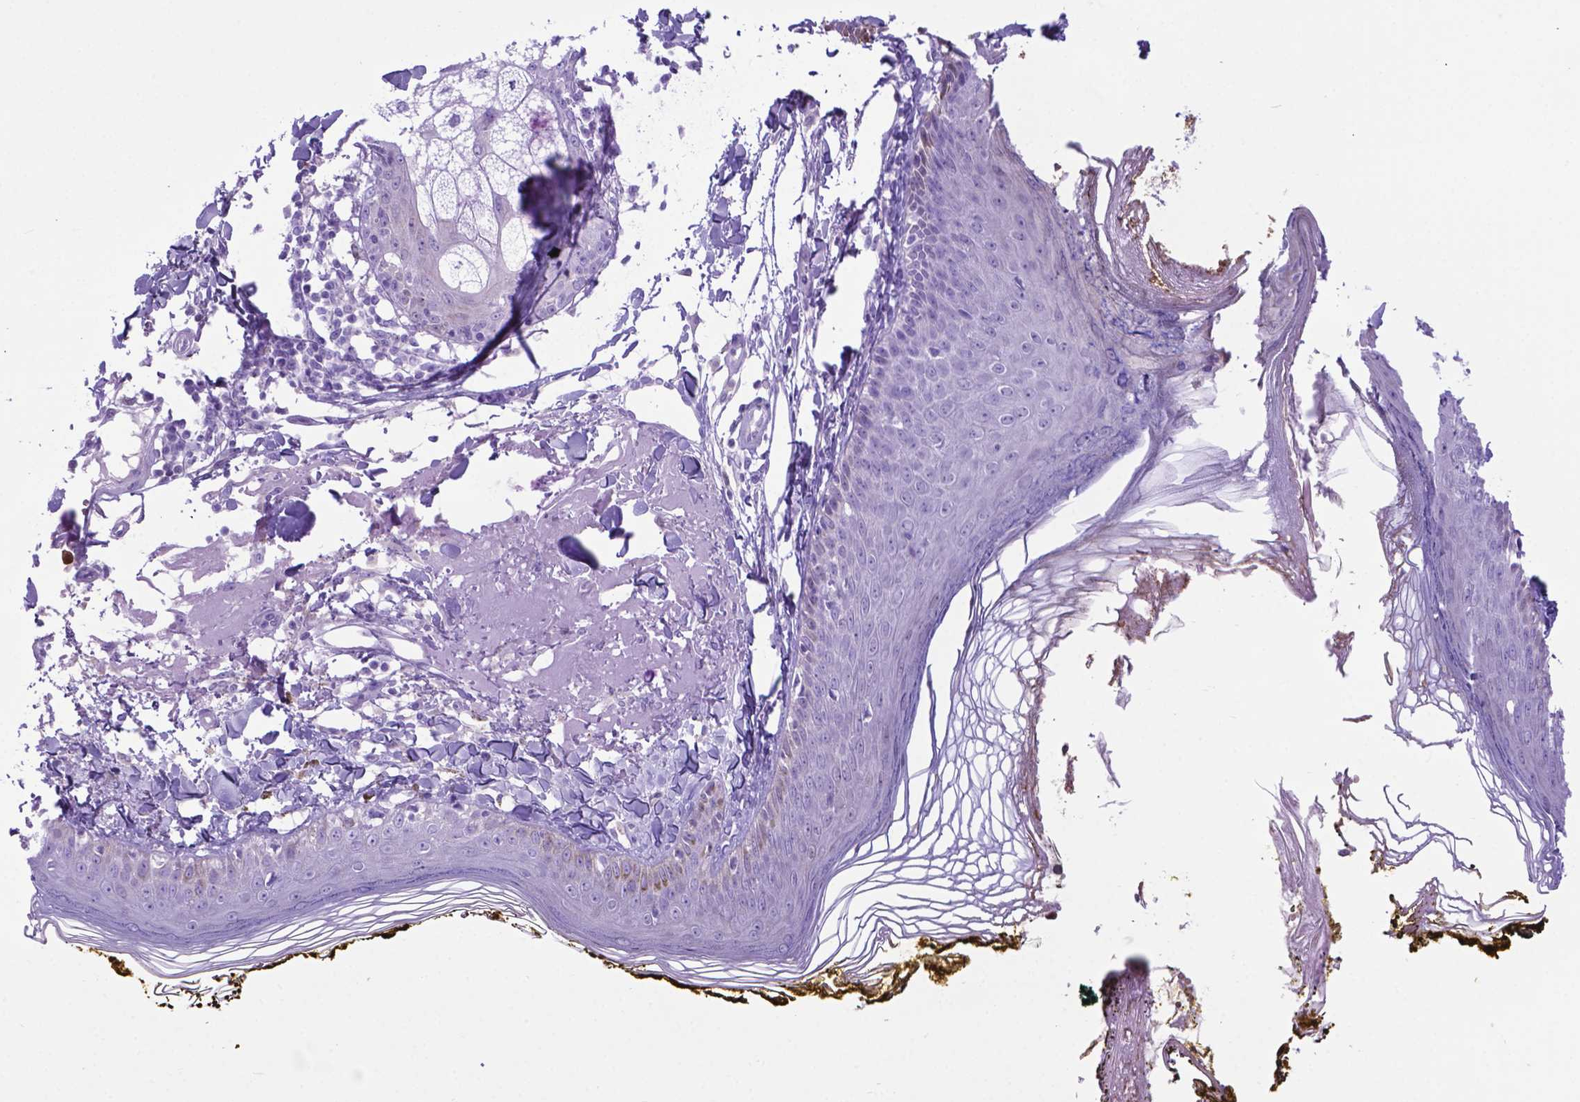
{"staining": {"intensity": "negative", "quantity": "none", "location": "none"}, "tissue": "skin", "cell_type": "Fibroblasts", "image_type": "normal", "snomed": [{"axis": "morphology", "description": "Normal tissue, NOS"}, {"axis": "topography", "description": "Skin"}], "caption": "DAB (3,3'-diaminobenzidine) immunohistochemical staining of unremarkable human skin displays no significant staining in fibroblasts.", "gene": "LZTR1", "patient": {"sex": "male", "age": 76}}